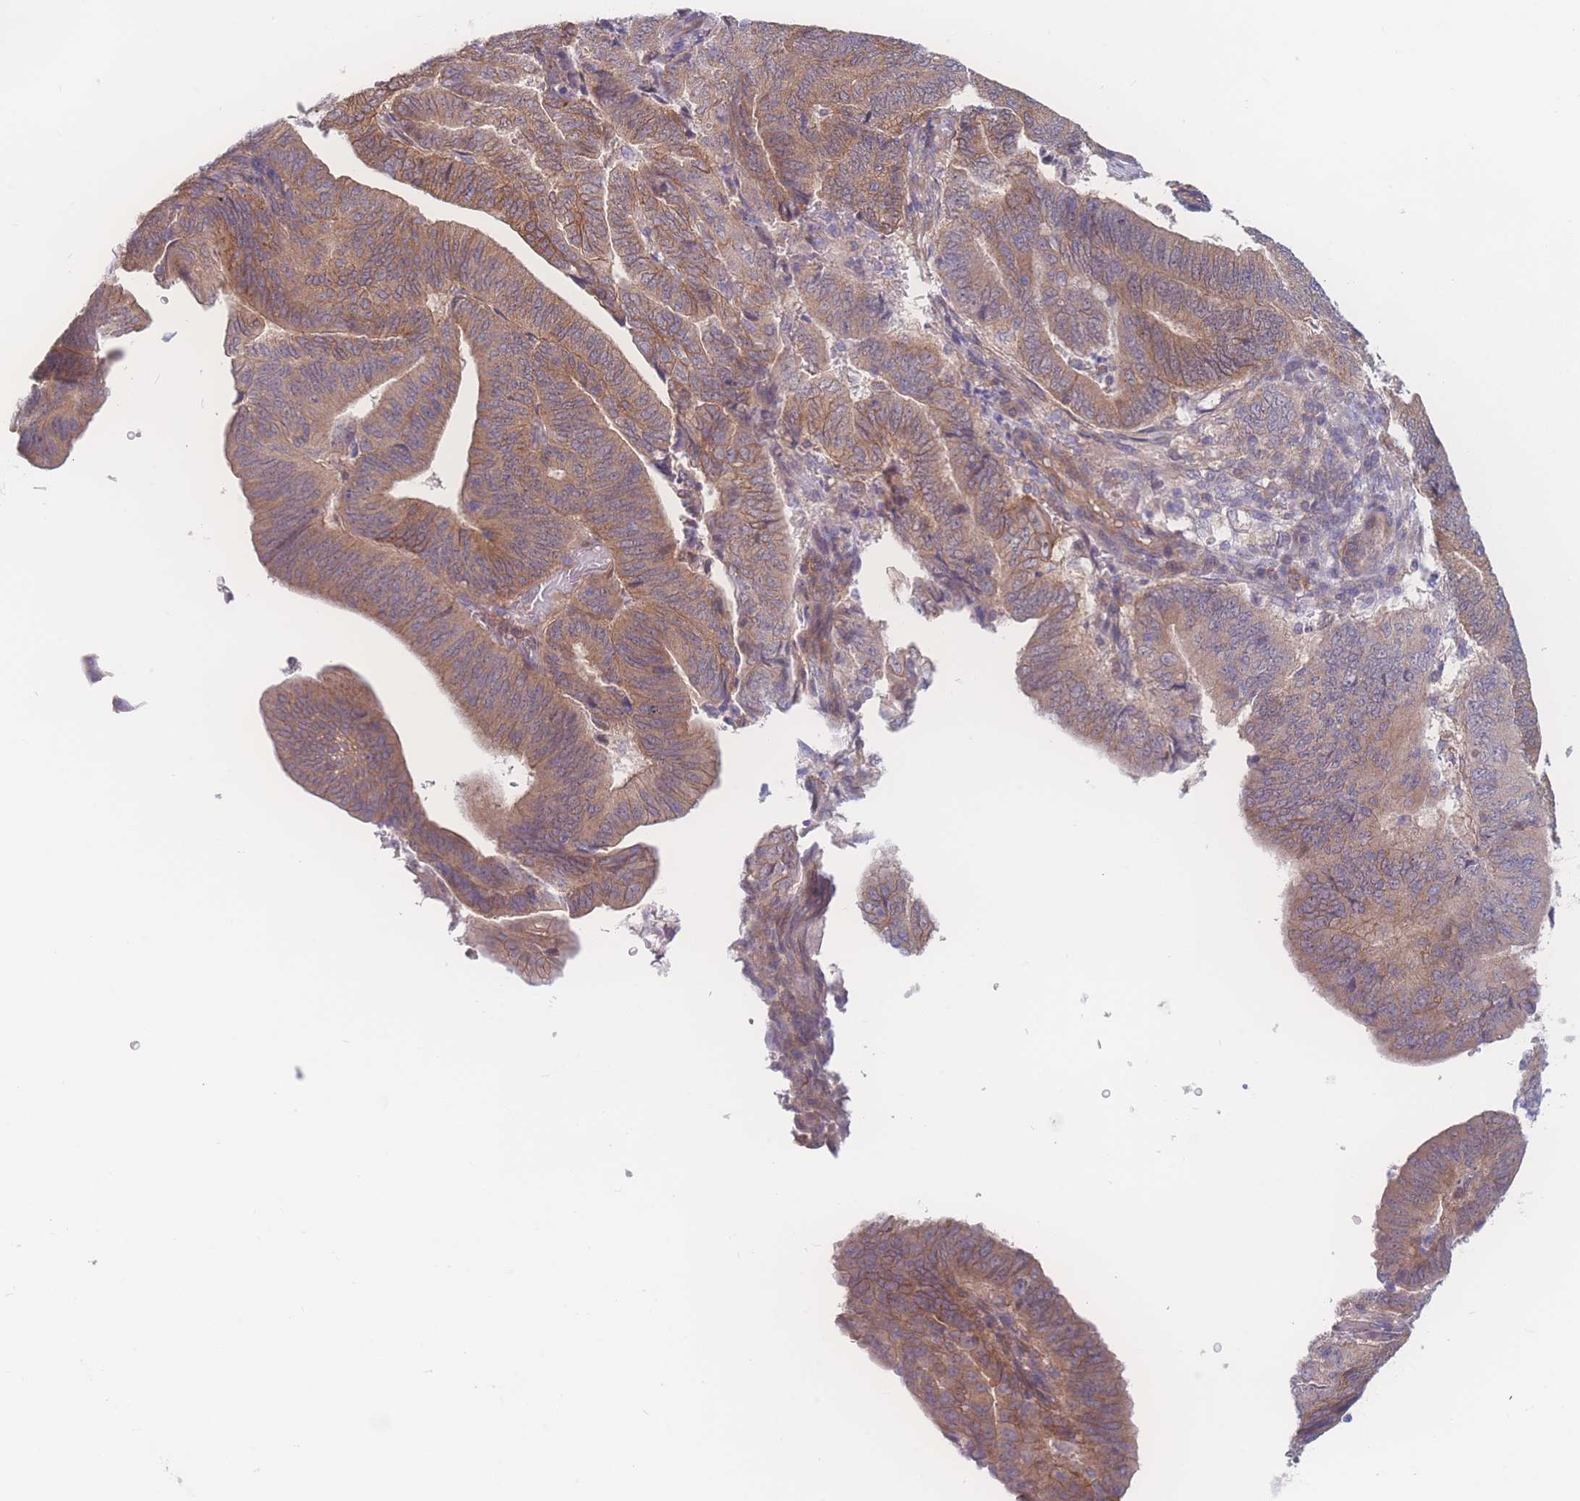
{"staining": {"intensity": "moderate", "quantity": "25%-75%", "location": "cytoplasmic/membranous"}, "tissue": "endometrial cancer", "cell_type": "Tumor cells", "image_type": "cancer", "snomed": [{"axis": "morphology", "description": "Adenocarcinoma, NOS"}, {"axis": "topography", "description": "Endometrium"}], "caption": "Protein expression analysis of human endometrial cancer (adenocarcinoma) reveals moderate cytoplasmic/membranous staining in approximately 25%-75% of tumor cells. (brown staining indicates protein expression, while blue staining denotes nuclei).", "gene": "CFAP97", "patient": {"sex": "female", "age": 70}}